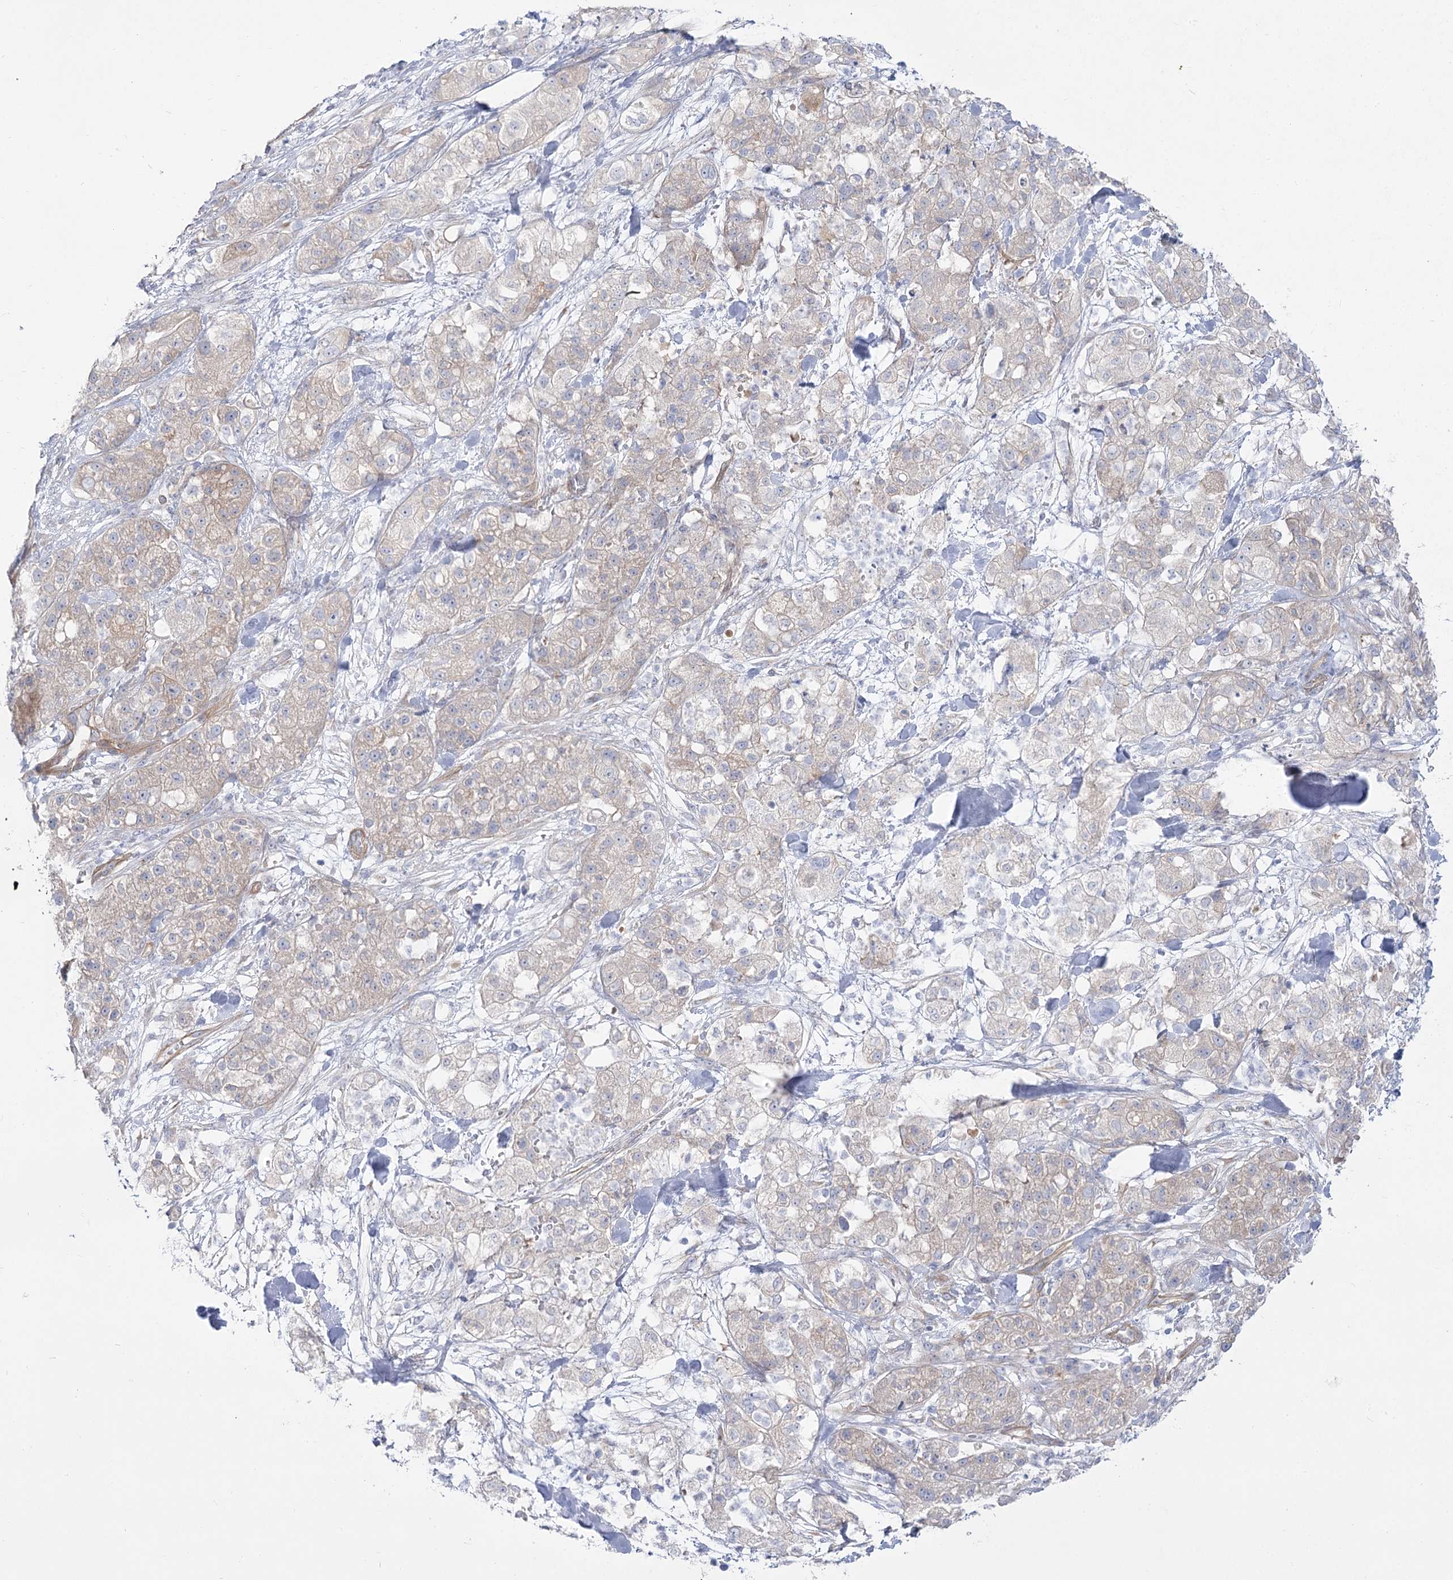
{"staining": {"intensity": "negative", "quantity": "none", "location": "none"}, "tissue": "pancreatic cancer", "cell_type": "Tumor cells", "image_type": "cancer", "snomed": [{"axis": "morphology", "description": "Adenocarcinoma, NOS"}, {"axis": "topography", "description": "Pancreas"}], "caption": "This image is of pancreatic cancer (adenocarcinoma) stained with immunohistochemistry (IHC) to label a protein in brown with the nuclei are counter-stained blue. There is no positivity in tumor cells.", "gene": "SUOX", "patient": {"sex": "female", "age": 78}}